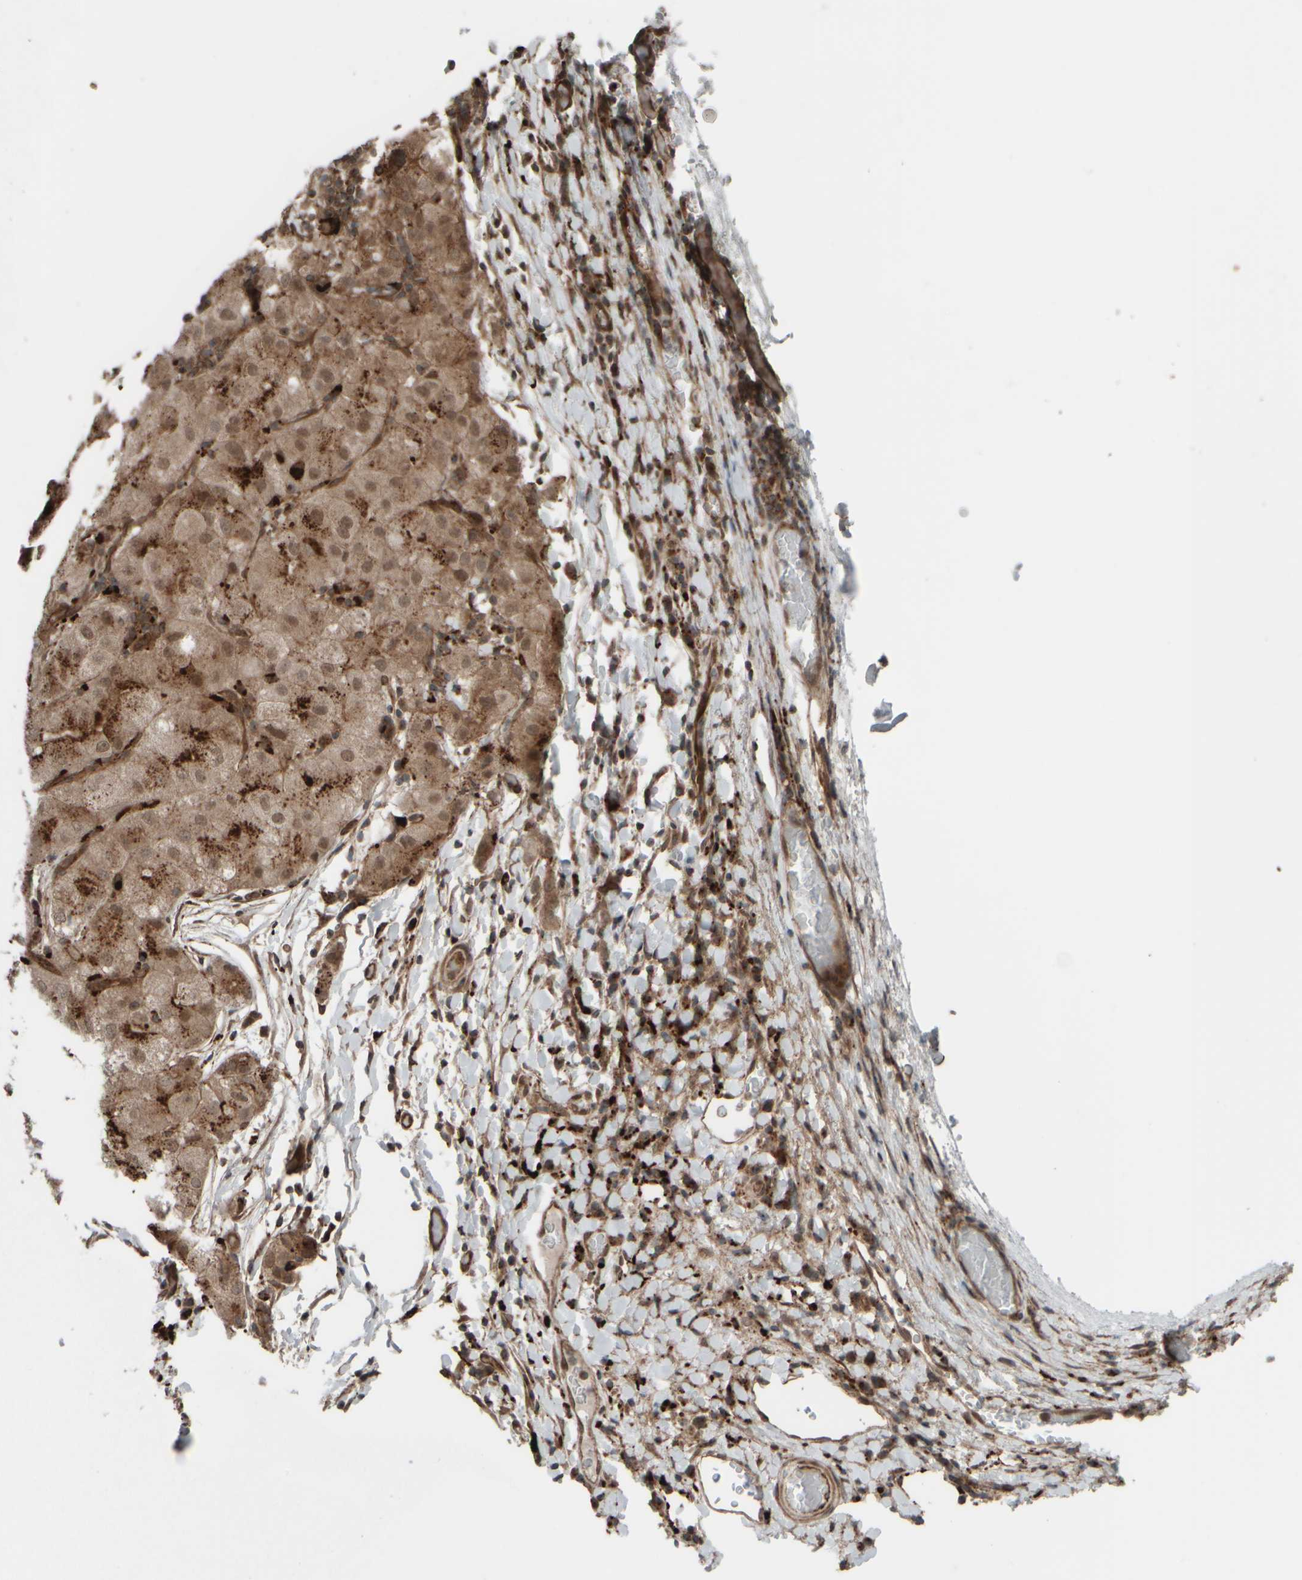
{"staining": {"intensity": "moderate", "quantity": ">75%", "location": "cytoplasmic/membranous,nuclear"}, "tissue": "liver cancer", "cell_type": "Tumor cells", "image_type": "cancer", "snomed": [{"axis": "morphology", "description": "Carcinoma, Hepatocellular, NOS"}, {"axis": "topography", "description": "Liver"}], "caption": "Liver cancer was stained to show a protein in brown. There is medium levels of moderate cytoplasmic/membranous and nuclear expression in approximately >75% of tumor cells. (brown staining indicates protein expression, while blue staining denotes nuclei).", "gene": "GIGYF1", "patient": {"sex": "male", "age": 80}}